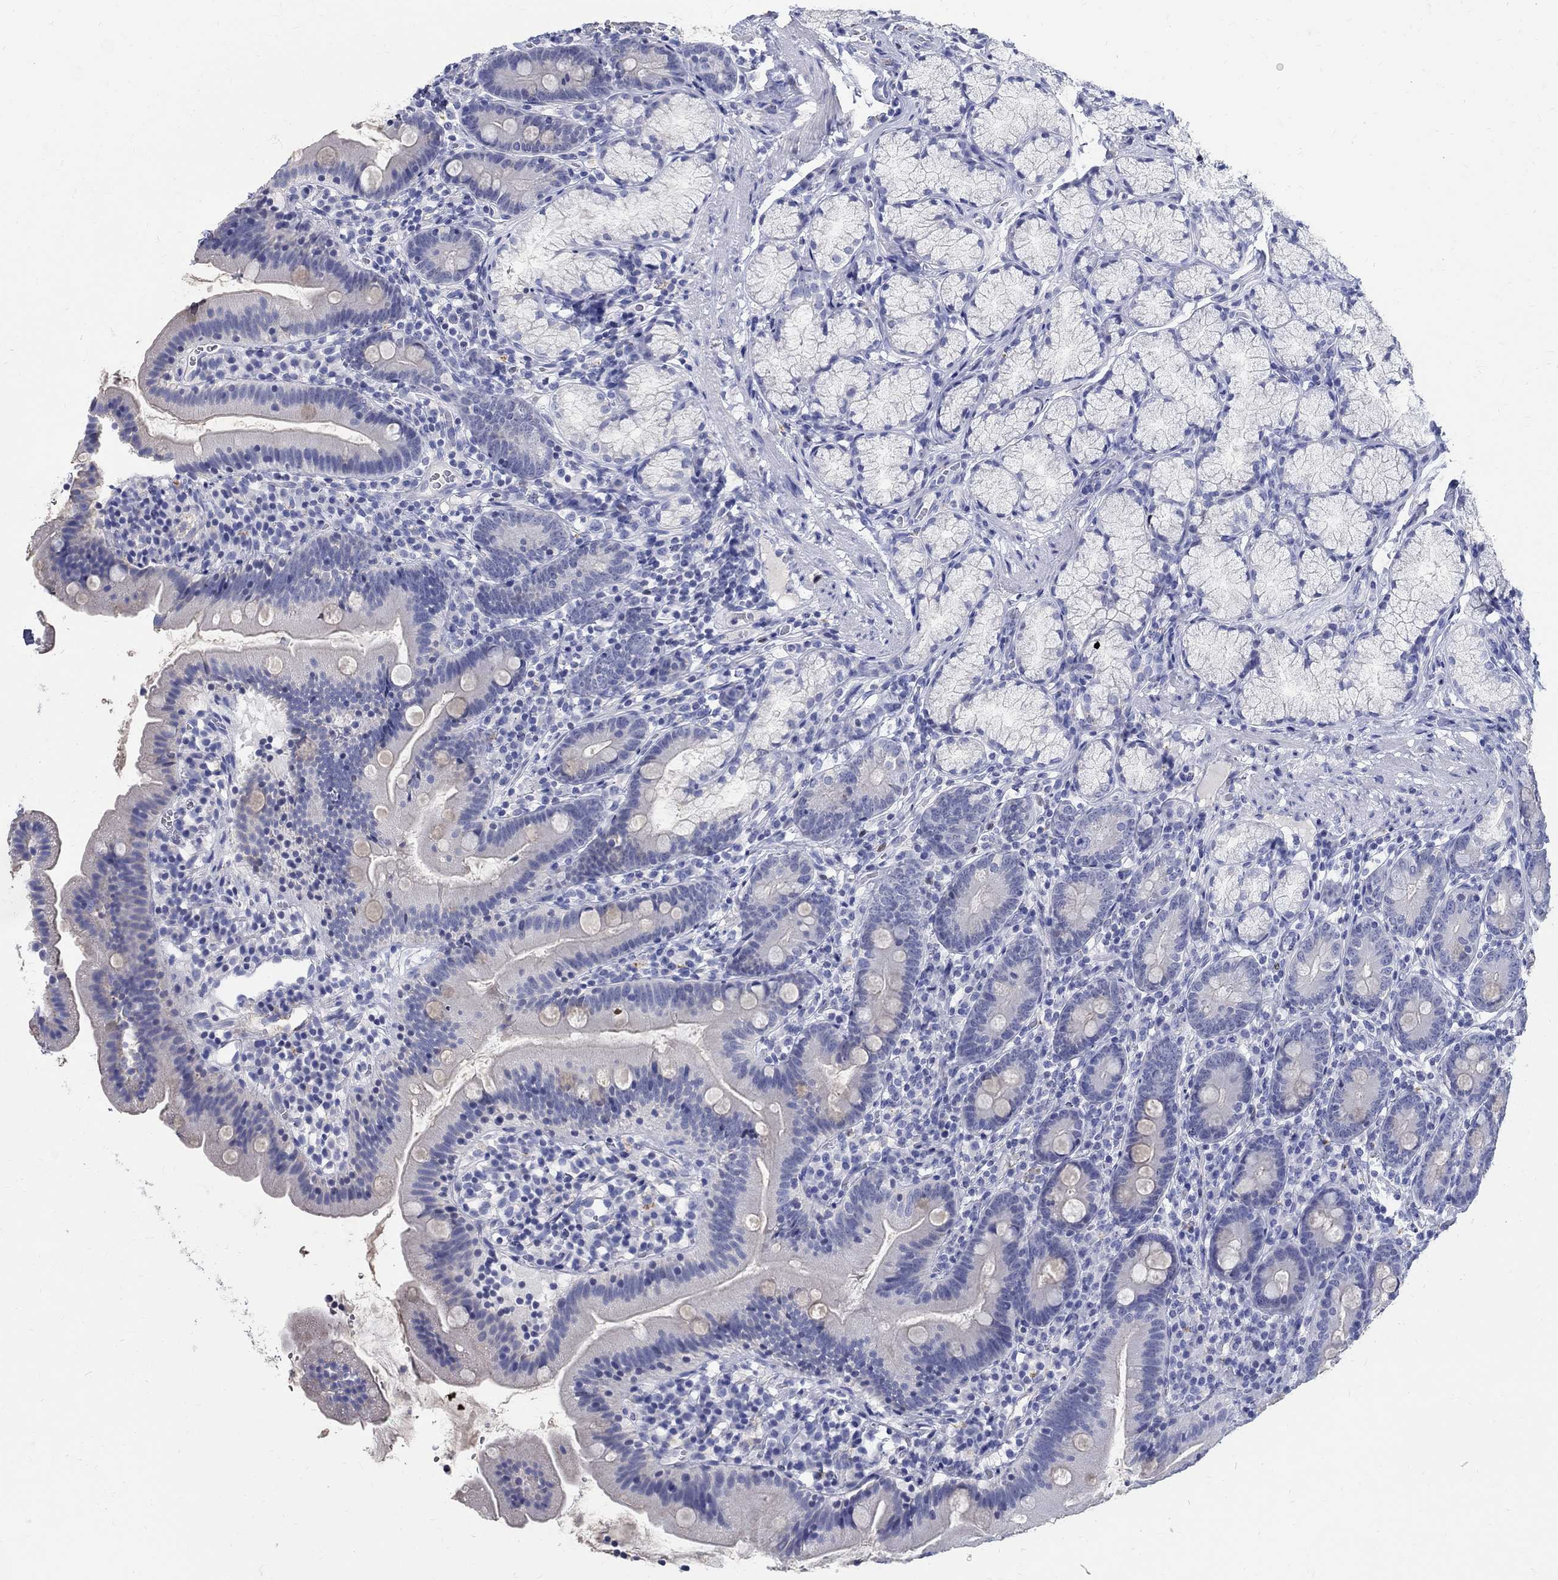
{"staining": {"intensity": "negative", "quantity": "none", "location": "none"}, "tissue": "duodenum", "cell_type": "Glandular cells", "image_type": "normal", "snomed": [{"axis": "morphology", "description": "Normal tissue, NOS"}, {"axis": "topography", "description": "Duodenum"}], "caption": "The immunohistochemistry (IHC) photomicrograph has no significant staining in glandular cells of duodenum. (DAB immunohistochemistry (IHC), high magnification).", "gene": "SOX2", "patient": {"sex": "female", "age": 67}}